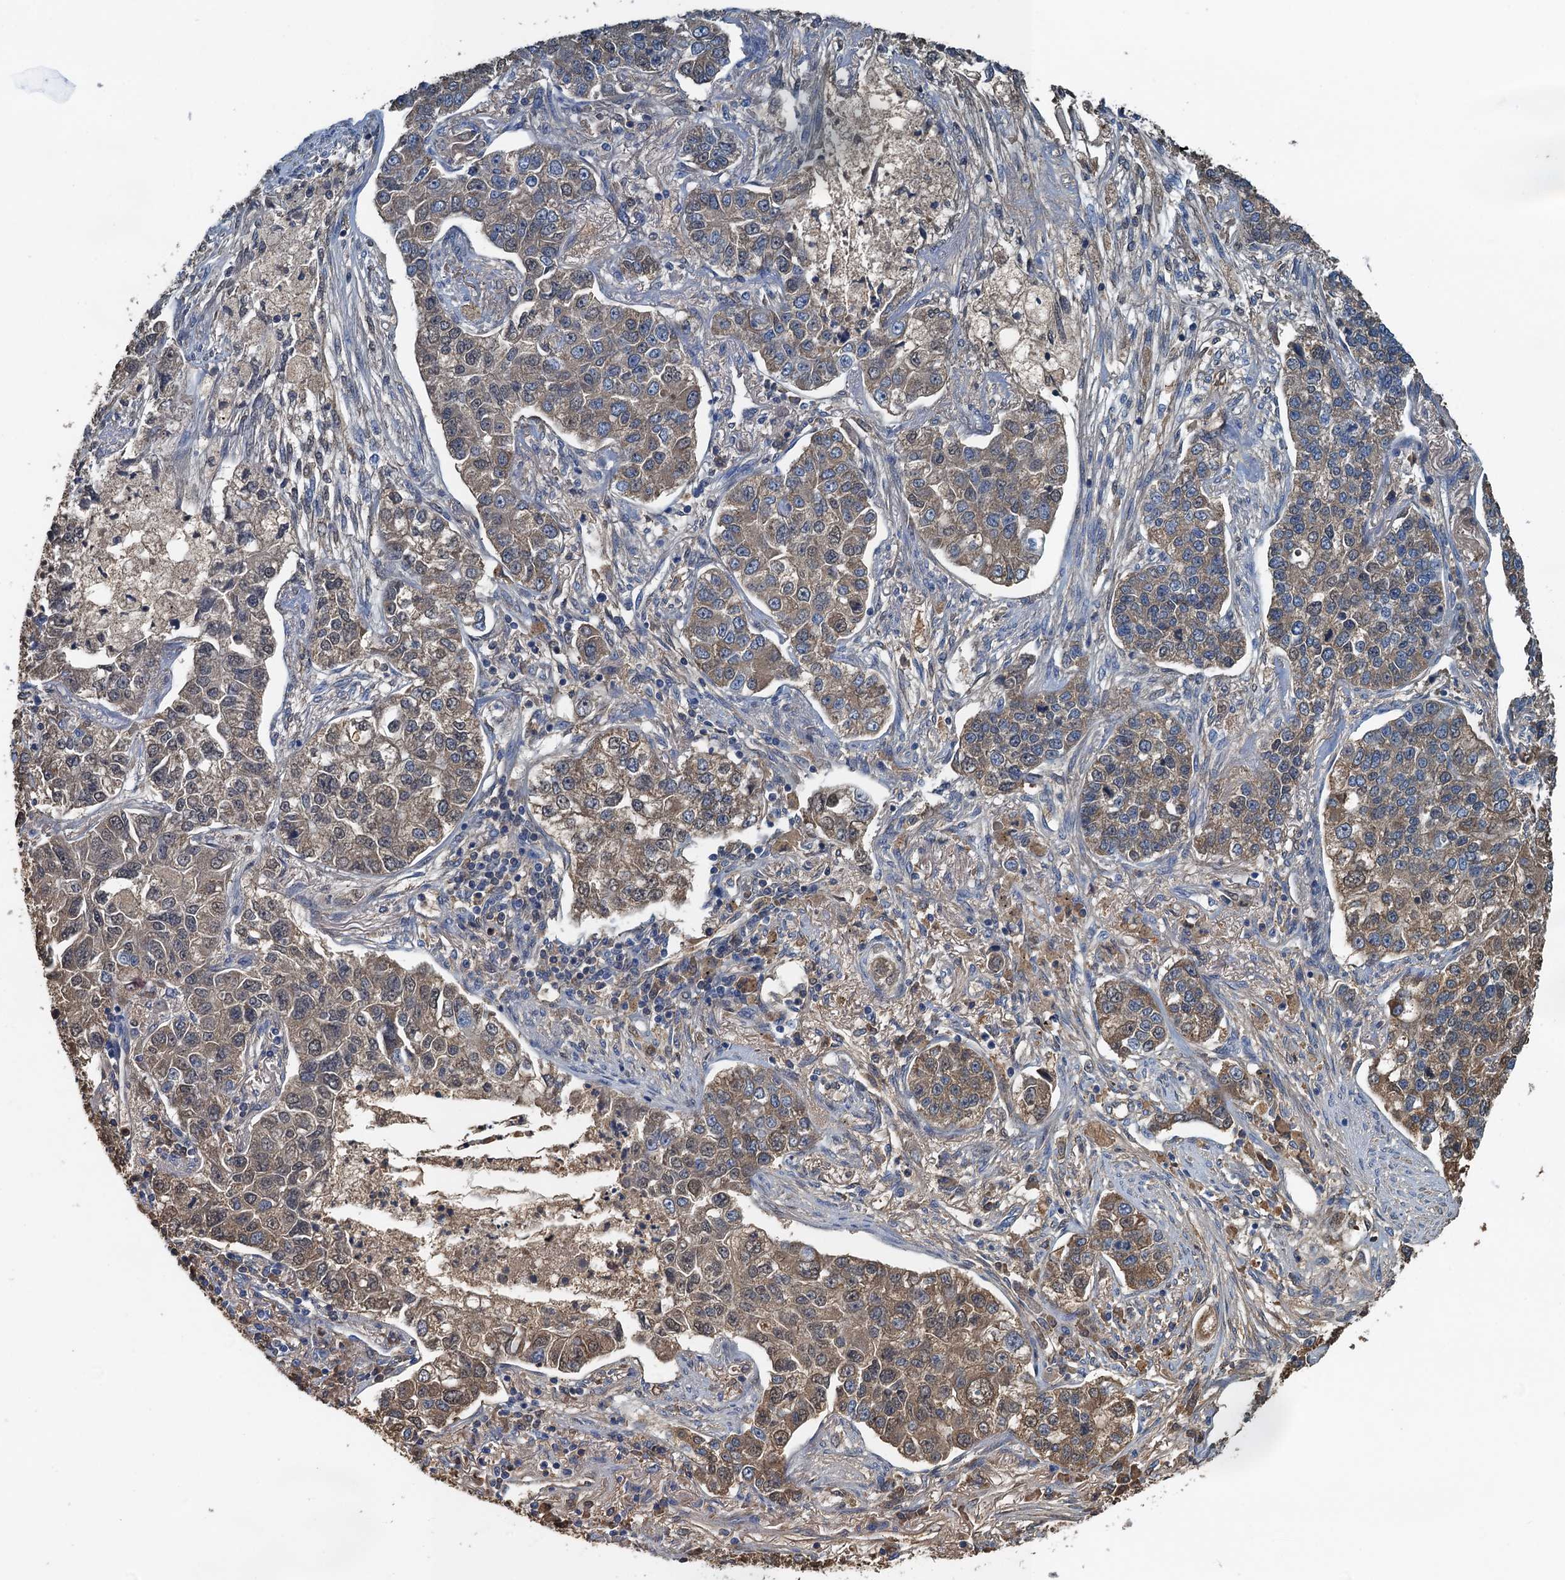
{"staining": {"intensity": "moderate", "quantity": ">75%", "location": "cytoplasmic/membranous"}, "tissue": "lung cancer", "cell_type": "Tumor cells", "image_type": "cancer", "snomed": [{"axis": "morphology", "description": "Adenocarcinoma, NOS"}, {"axis": "topography", "description": "Lung"}], "caption": "Immunohistochemistry (IHC) micrograph of neoplastic tissue: lung adenocarcinoma stained using immunohistochemistry (IHC) displays medium levels of moderate protein expression localized specifically in the cytoplasmic/membranous of tumor cells, appearing as a cytoplasmic/membranous brown color.", "gene": "LSM14B", "patient": {"sex": "male", "age": 49}}